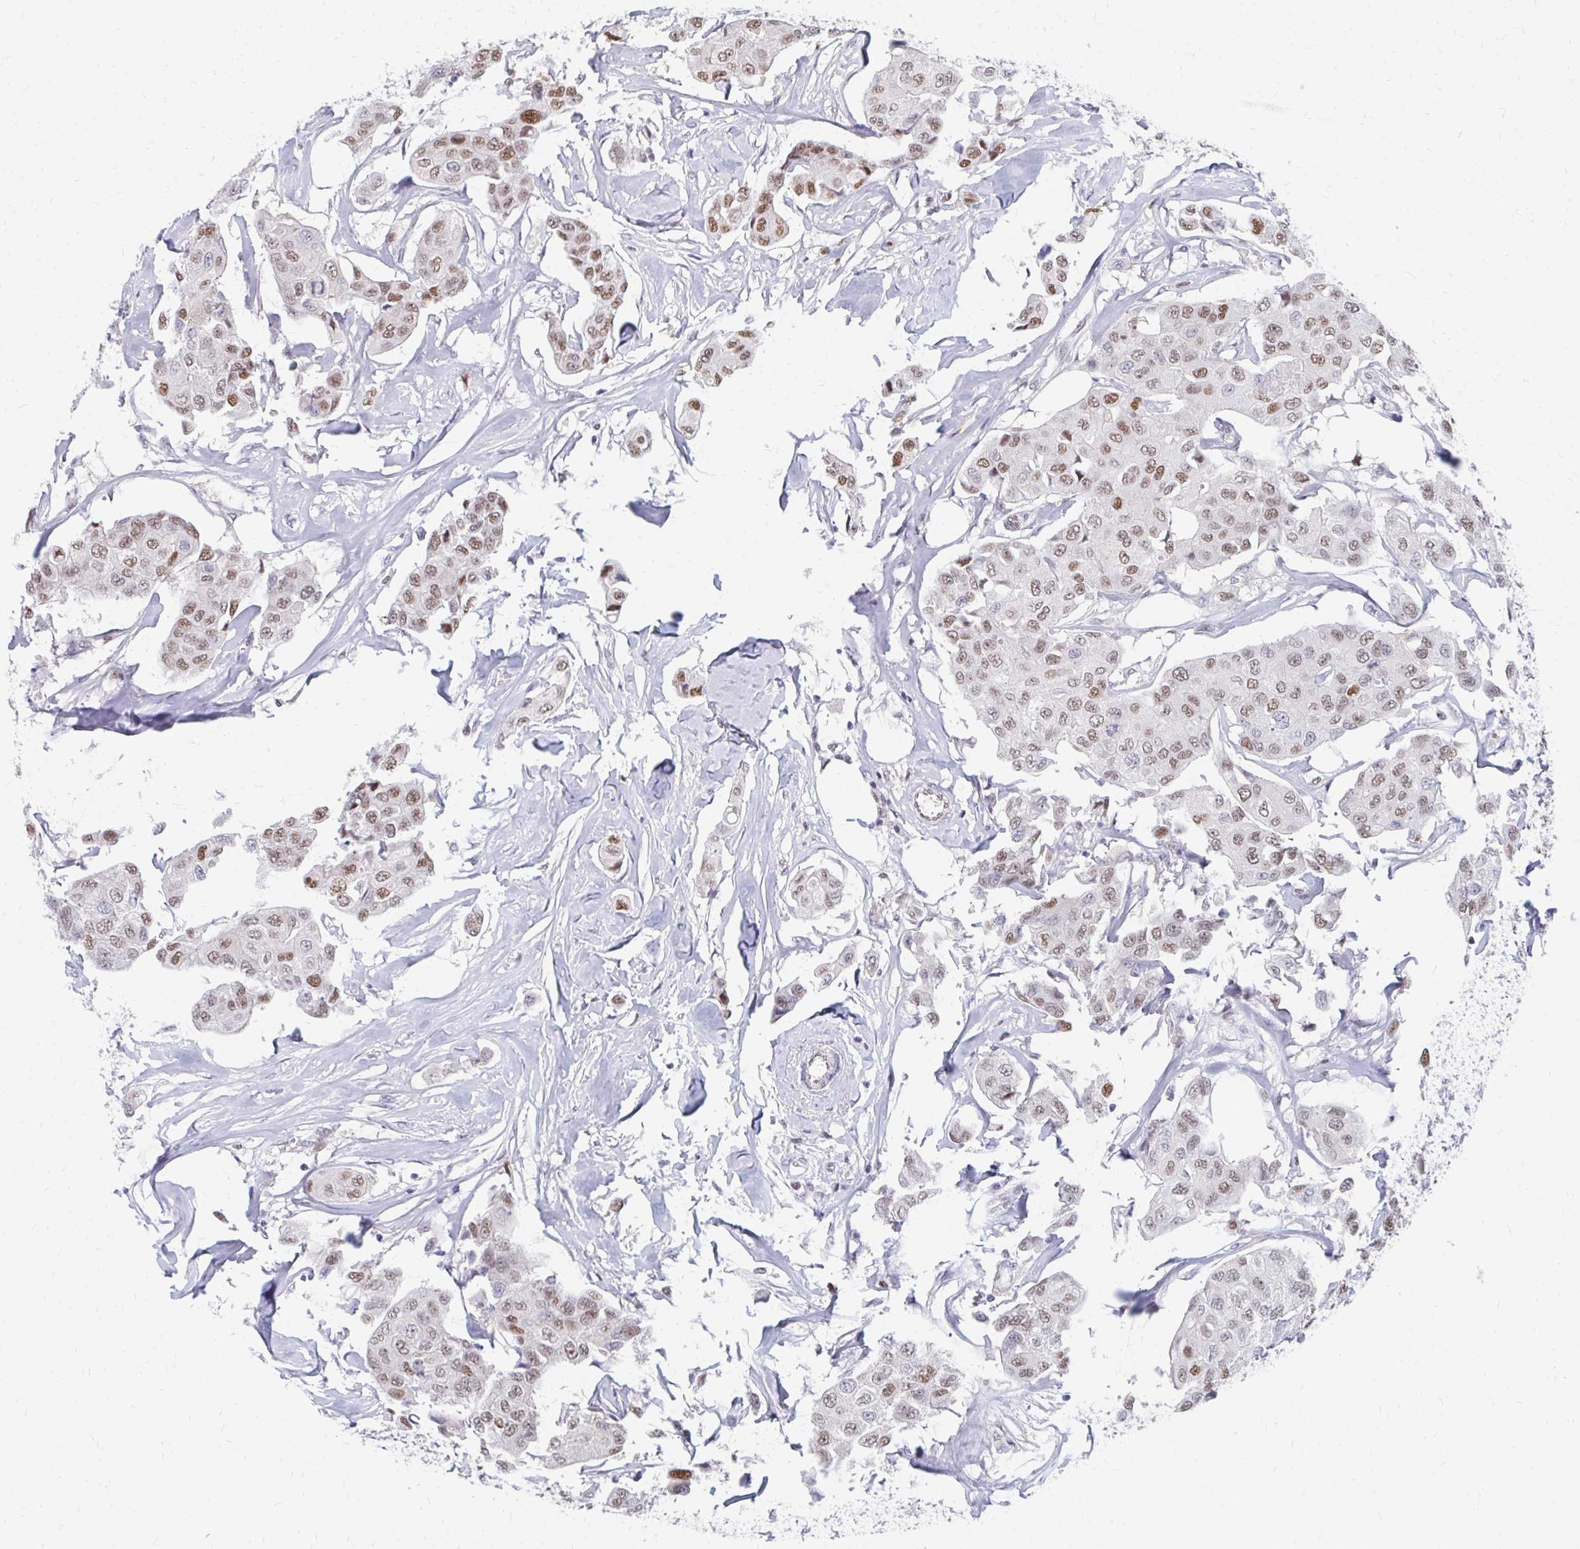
{"staining": {"intensity": "moderate", "quantity": ">75%", "location": "nuclear"}, "tissue": "breast cancer", "cell_type": "Tumor cells", "image_type": "cancer", "snomed": [{"axis": "morphology", "description": "Duct carcinoma"}, {"axis": "topography", "description": "Breast"}, {"axis": "topography", "description": "Lymph node"}], "caption": "Moderate nuclear positivity is present in about >75% of tumor cells in breast cancer (infiltrating ductal carcinoma). (brown staining indicates protein expression, while blue staining denotes nuclei).", "gene": "PLK3", "patient": {"sex": "female", "age": 80}}